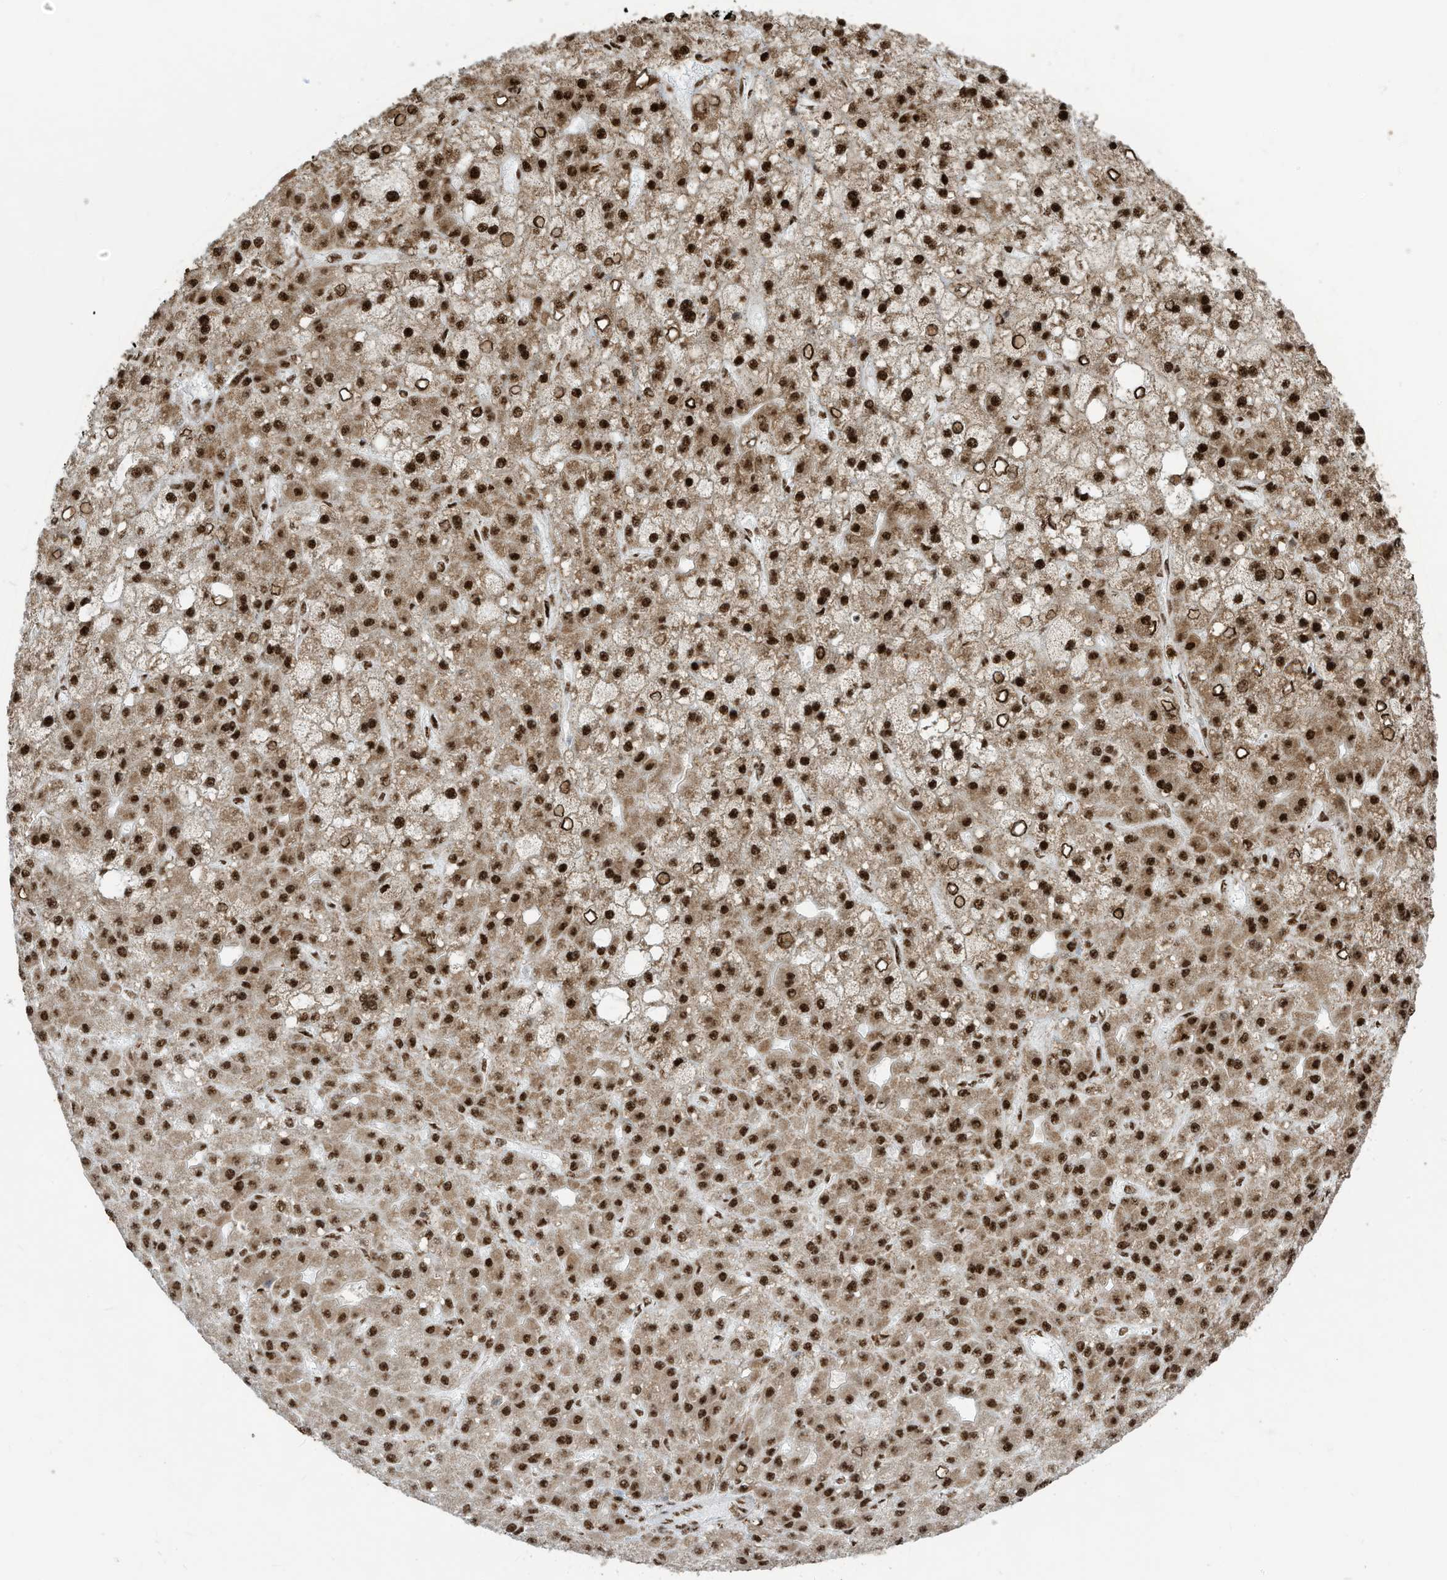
{"staining": {"intensity": "strong", "quantity": ">75%", "location": "nuclear"}, "tissue": "liver cancer", "cell_type": "Tumor cells", "image_type": "cancer", "snomed": [{"axis": "morphology", "description": "Carcinoma, Hepatocellular, NOS"}, {"axis": "topography", "description": "Liver"}], "caption": "Immunohistochemistry (IHC) image of neoplastic tissue: hepatocellular carcinoma (liver) stained using immunohistochemistry reveals high levels of strong protein expression localized specifically in the nuclear of tumor cells, appearing as a nuclear brown color.", "gene": "LBH", "patient": {"sex": "male", "age": 67}}